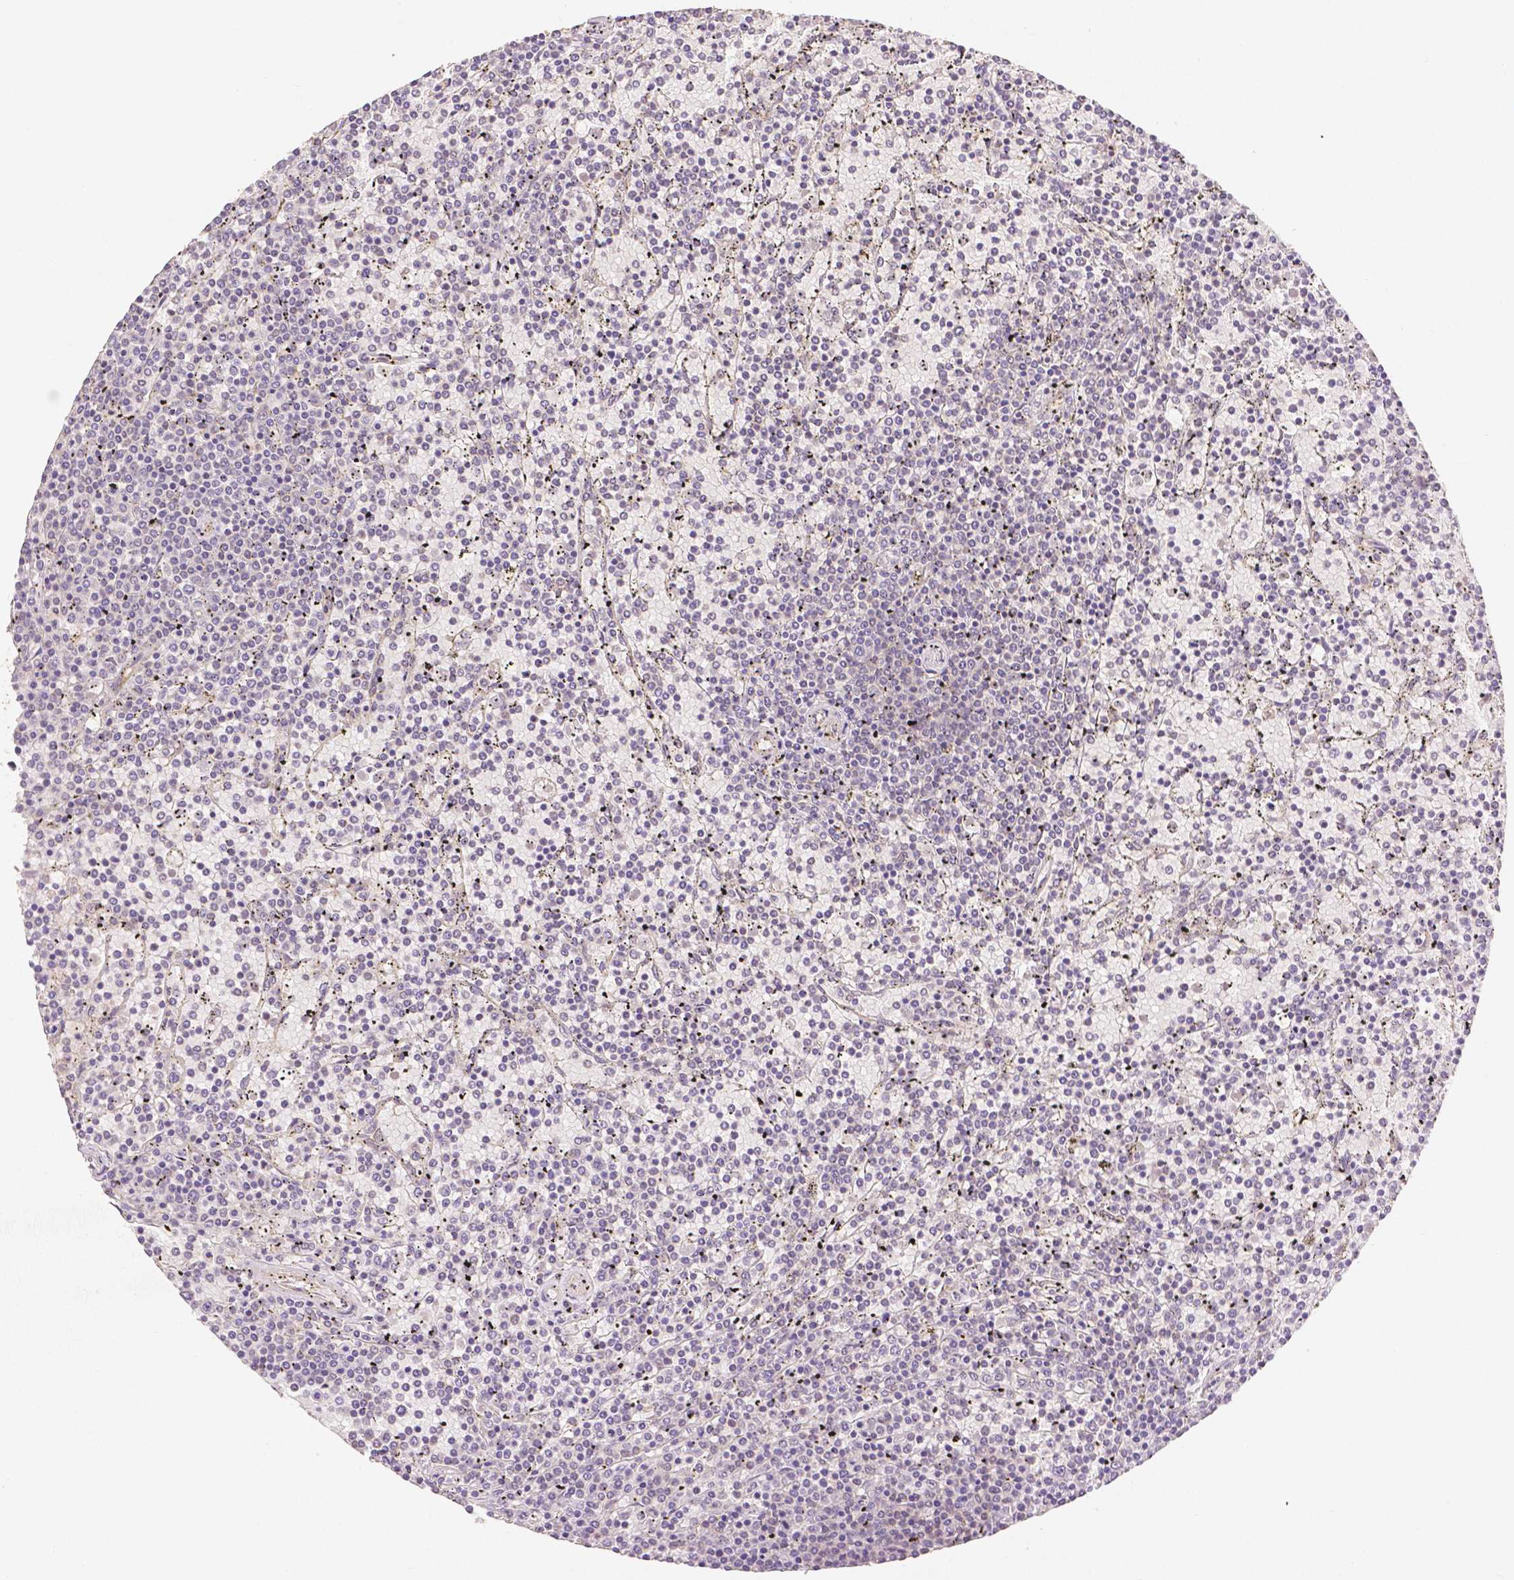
{"staining": {"intensity": "negative", "quantity": "none", "location": "none"}, "tissue": "lymphoma", "cell_type": "Tumor cells", "image_type": "cancer", "snomed": [{"axis": "morphology", "description": "Malignant lymphoma, non-Hodgkin's type, Low grade"}, {"axis": "topography", "description": "Spleen"}], "caption": "Tumor cells show no significant expression in malignant lymphoma, non-Hodgkin's type (low-grade).", "gene": "RHOT1", "patient": {"sex": "female", "age": 77}}